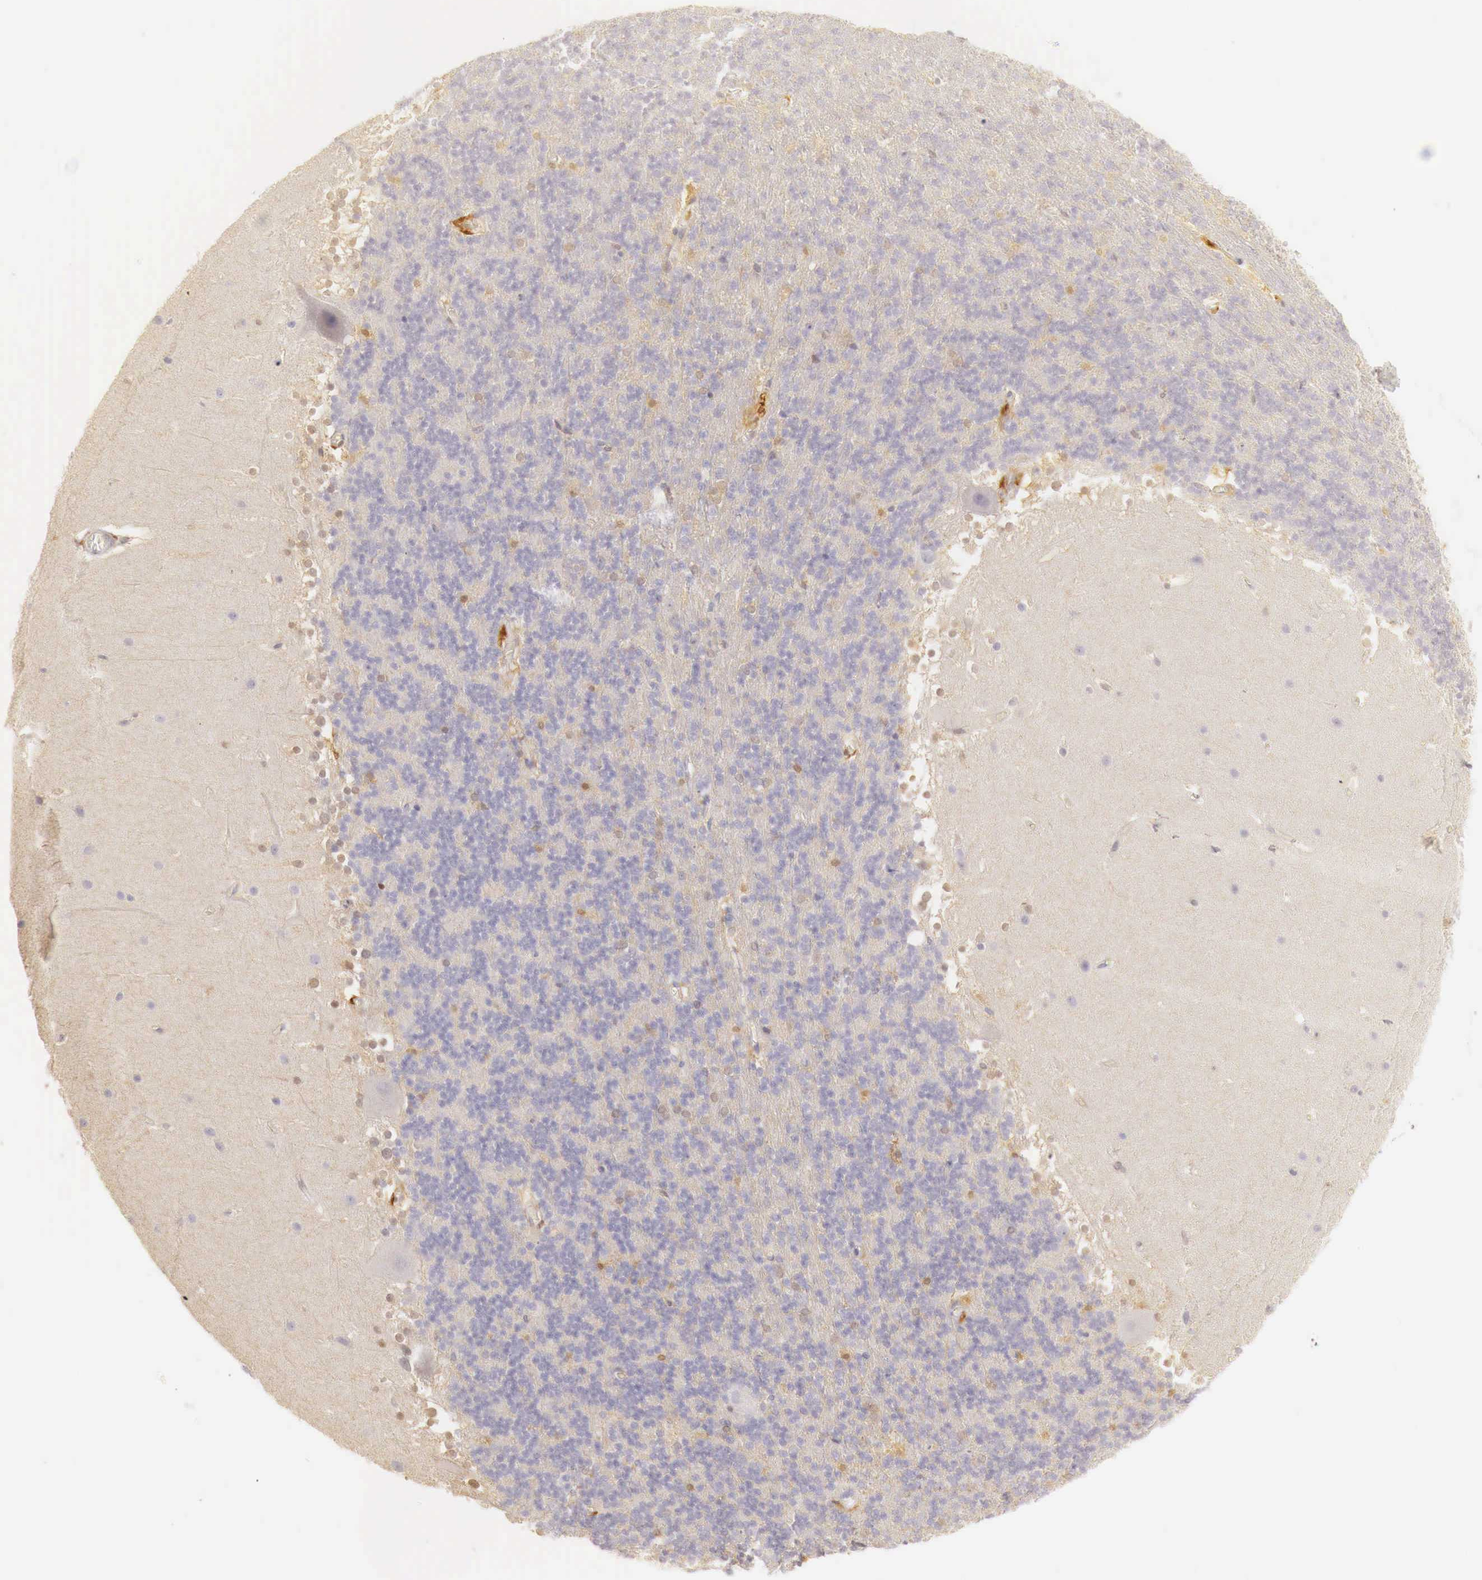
{"staining": {"intensity": "negative", "quantity": "none", "location": "none"}, "tissue": "cerebellum", "cell_type": "Cells in granular layer", "image_type": "normal", "snomed": [{"axis": "morphology", "description": "Normal tissue, NOS"}, {"axis": "topography", "description": "Cerebellum"}], "caption": "Cells in granular layer are negative for brown protein staining in benign cerebellum. The staining was performed using DAB (3,3'-diaminobenzidine) to visualize the protein expression in brown, while the nuclei were stained in blue with hematoxylin (Magnification: 20x).", "gene": "RENBP", "patient": {"sex": "female", "age": 19}}